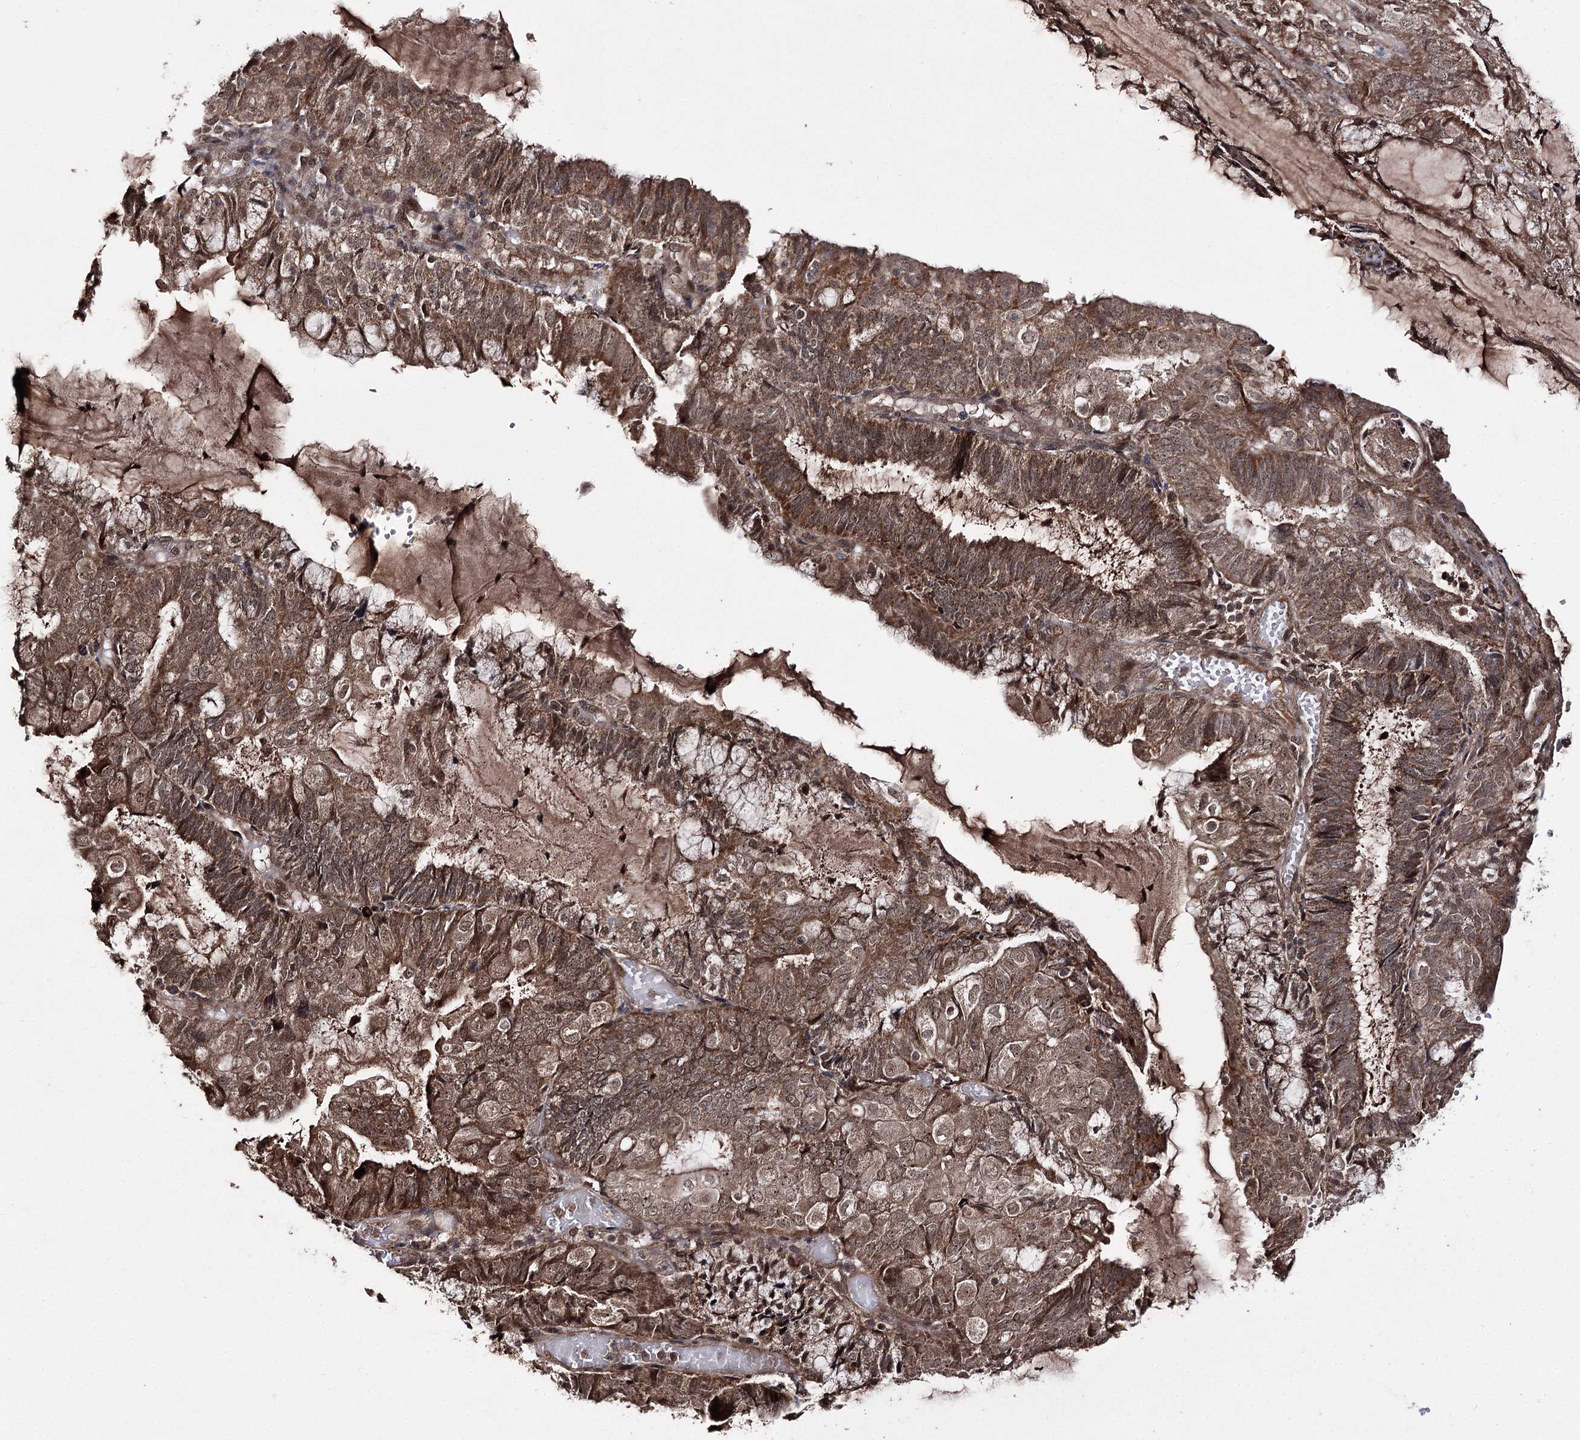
{"staining": {"intensity": "strong", "quantity": ">75%", "location": "cytoplasmic/membranous,nuclear"}, "tissue": "endometrial cancer", "cell_type": "Tumor cells", "image_type": "cancer", "snomed": [{"axis": "morphology", "description": "Adenocarcinoma, NOS"}, {"axis": "topography", "description": "Endometrium"}], "caption": "The micrograph shows staining of endometrial cancer (adenocarcinoma), revealing strong cytoplasmic/membranous and nuclear protein positivity (brown color) within tumor cells.", "gene": "FAM53B", "patient": {"sex": "female", "age": 81}}